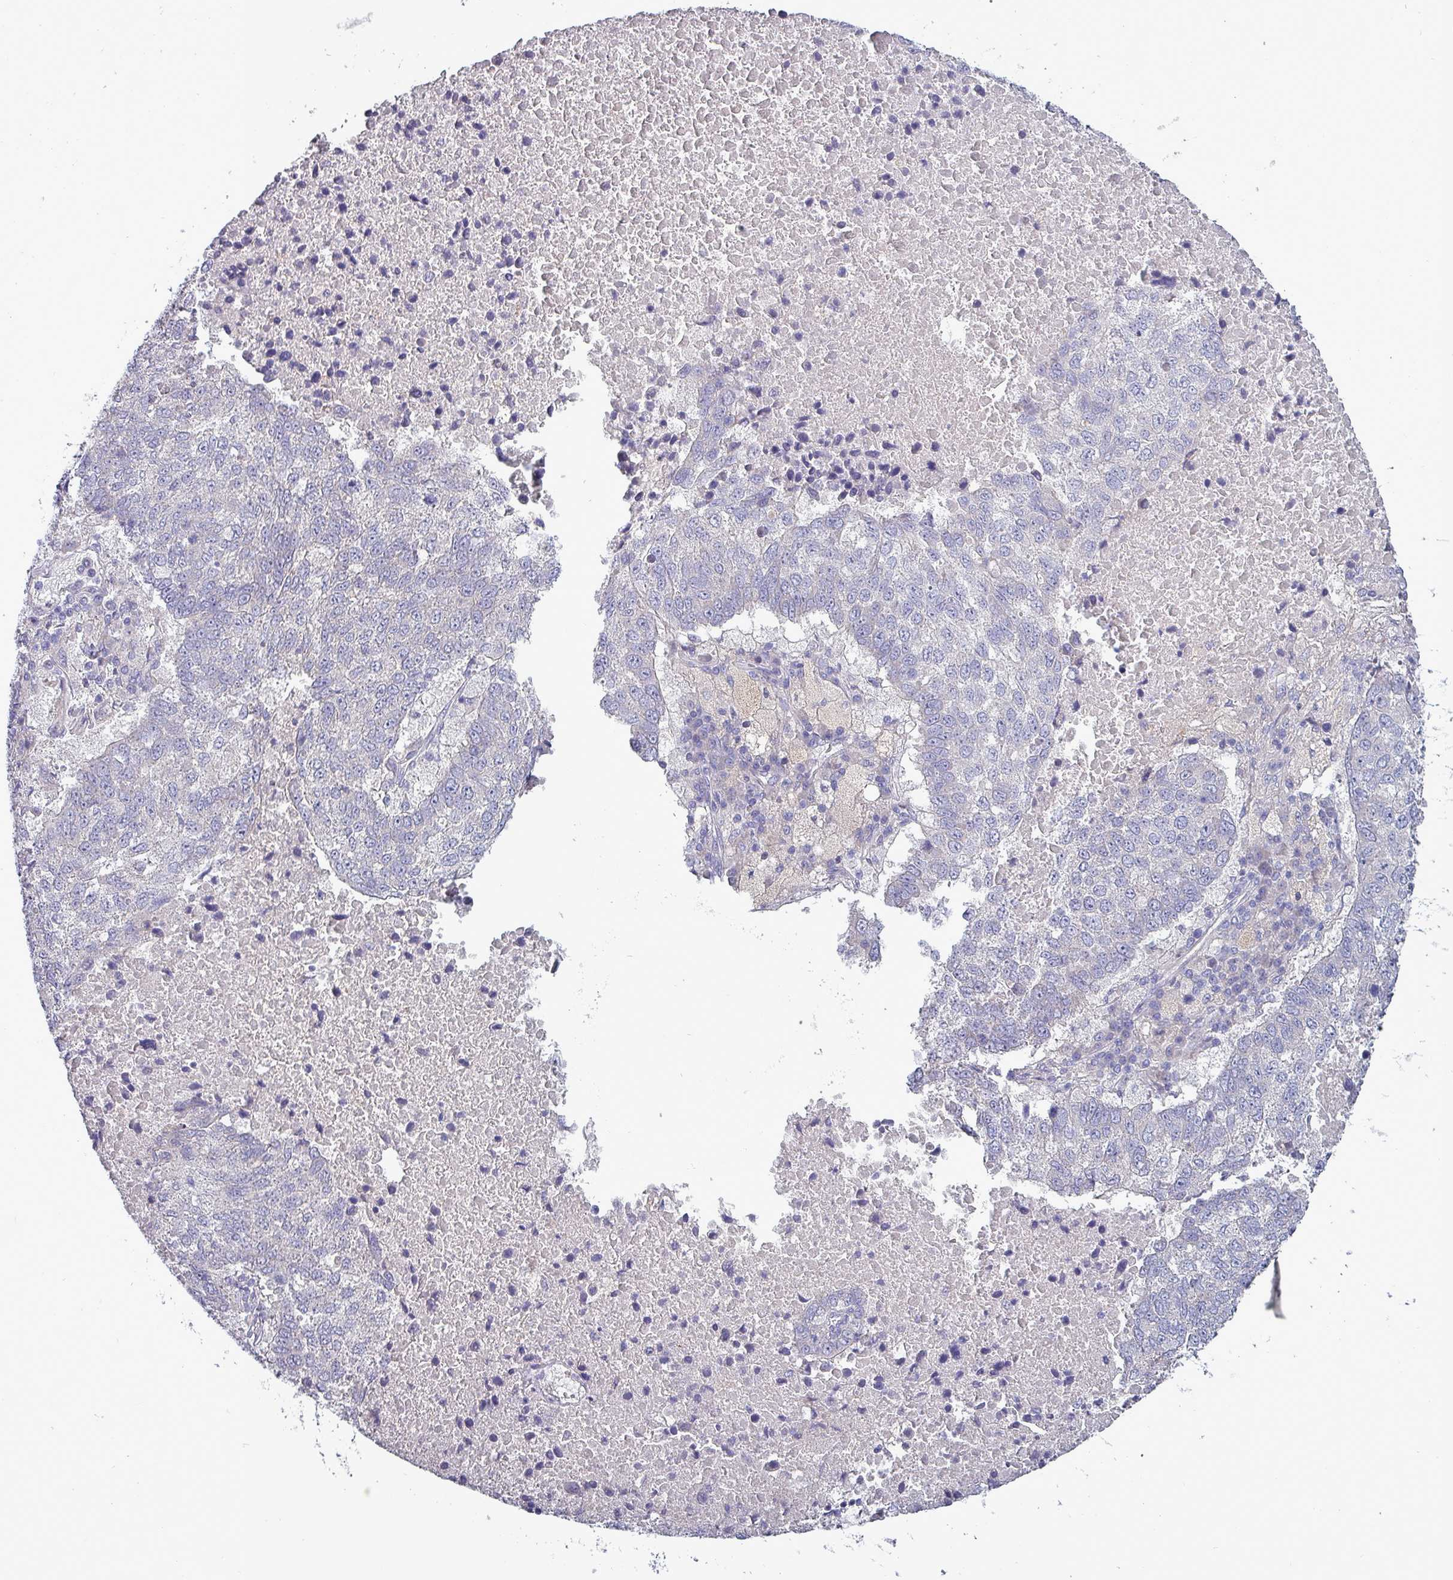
{"staining": {"intensity": "negative", "quantity": "none", "location": "none"}, "tissue": "lung cancer", "cell_type": "Tumor cells", "image_type": "cancer", "snomed": [{"axis": "morphology", "description": "Squamous cell carcinoma, NOS"}, {"axis": "topography", "description": "Lung"}], "caption": "This photomicrograph is of lung squamous cell carcinoma stained with IHC to label a protein in brown with the nuclei are counter-stained blue. There is no staining in tumor cells.", "gene": "HSD3B7", "patient": {"sex": "male", "age": 73}}